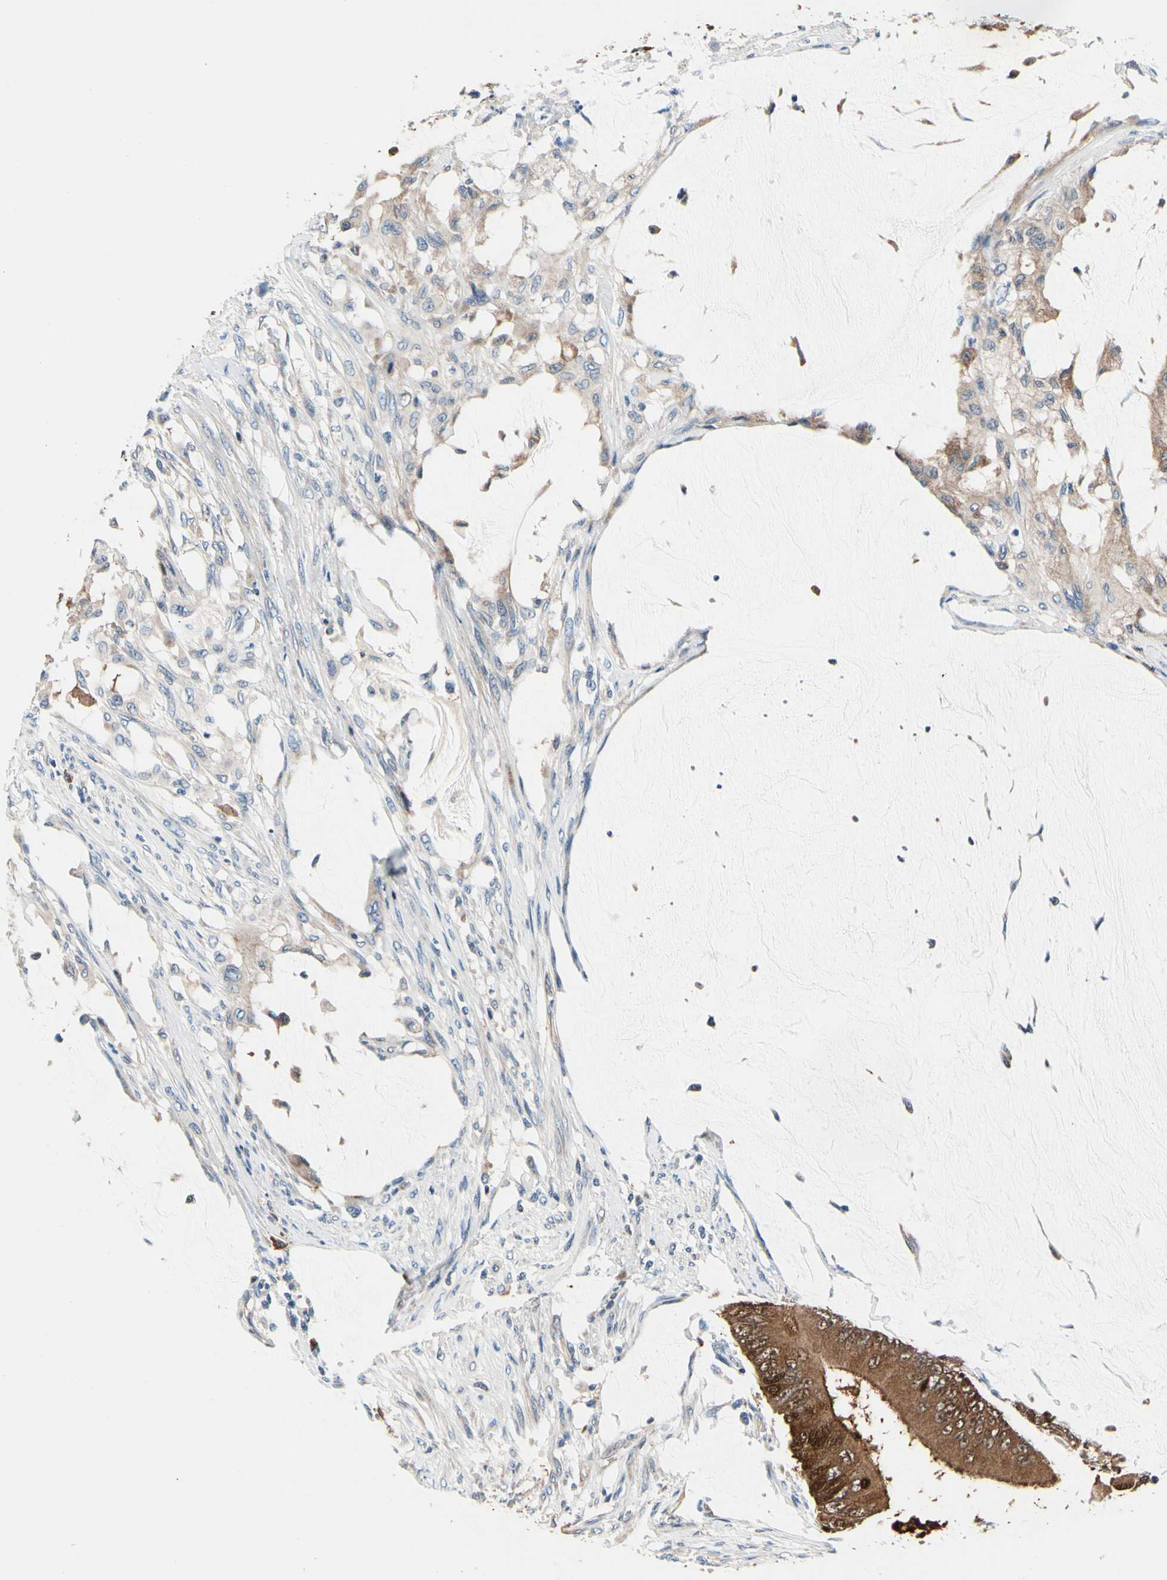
{"staining": {"intensity": "strong", "quantity": ">75%", "location": "cytoplasmic/membranous"}, "tissue": "colorectal cancer", "cell_type": "Tumor cells", "image_type": "cancer", "snomed": [{"axis": "morphology", "description": "Adenocarcinoma, NOS"}, {"axis": "topography", "description": "Rectum"}], "caption": "Brown immunohistochemical staining in adenocarcinoma (colorectal) displays strong cytoplasmic/membranous expression in about >75% of tumor cells.", "gene": "PRDX2", "patient": {"sex": "female", "age": 77}}